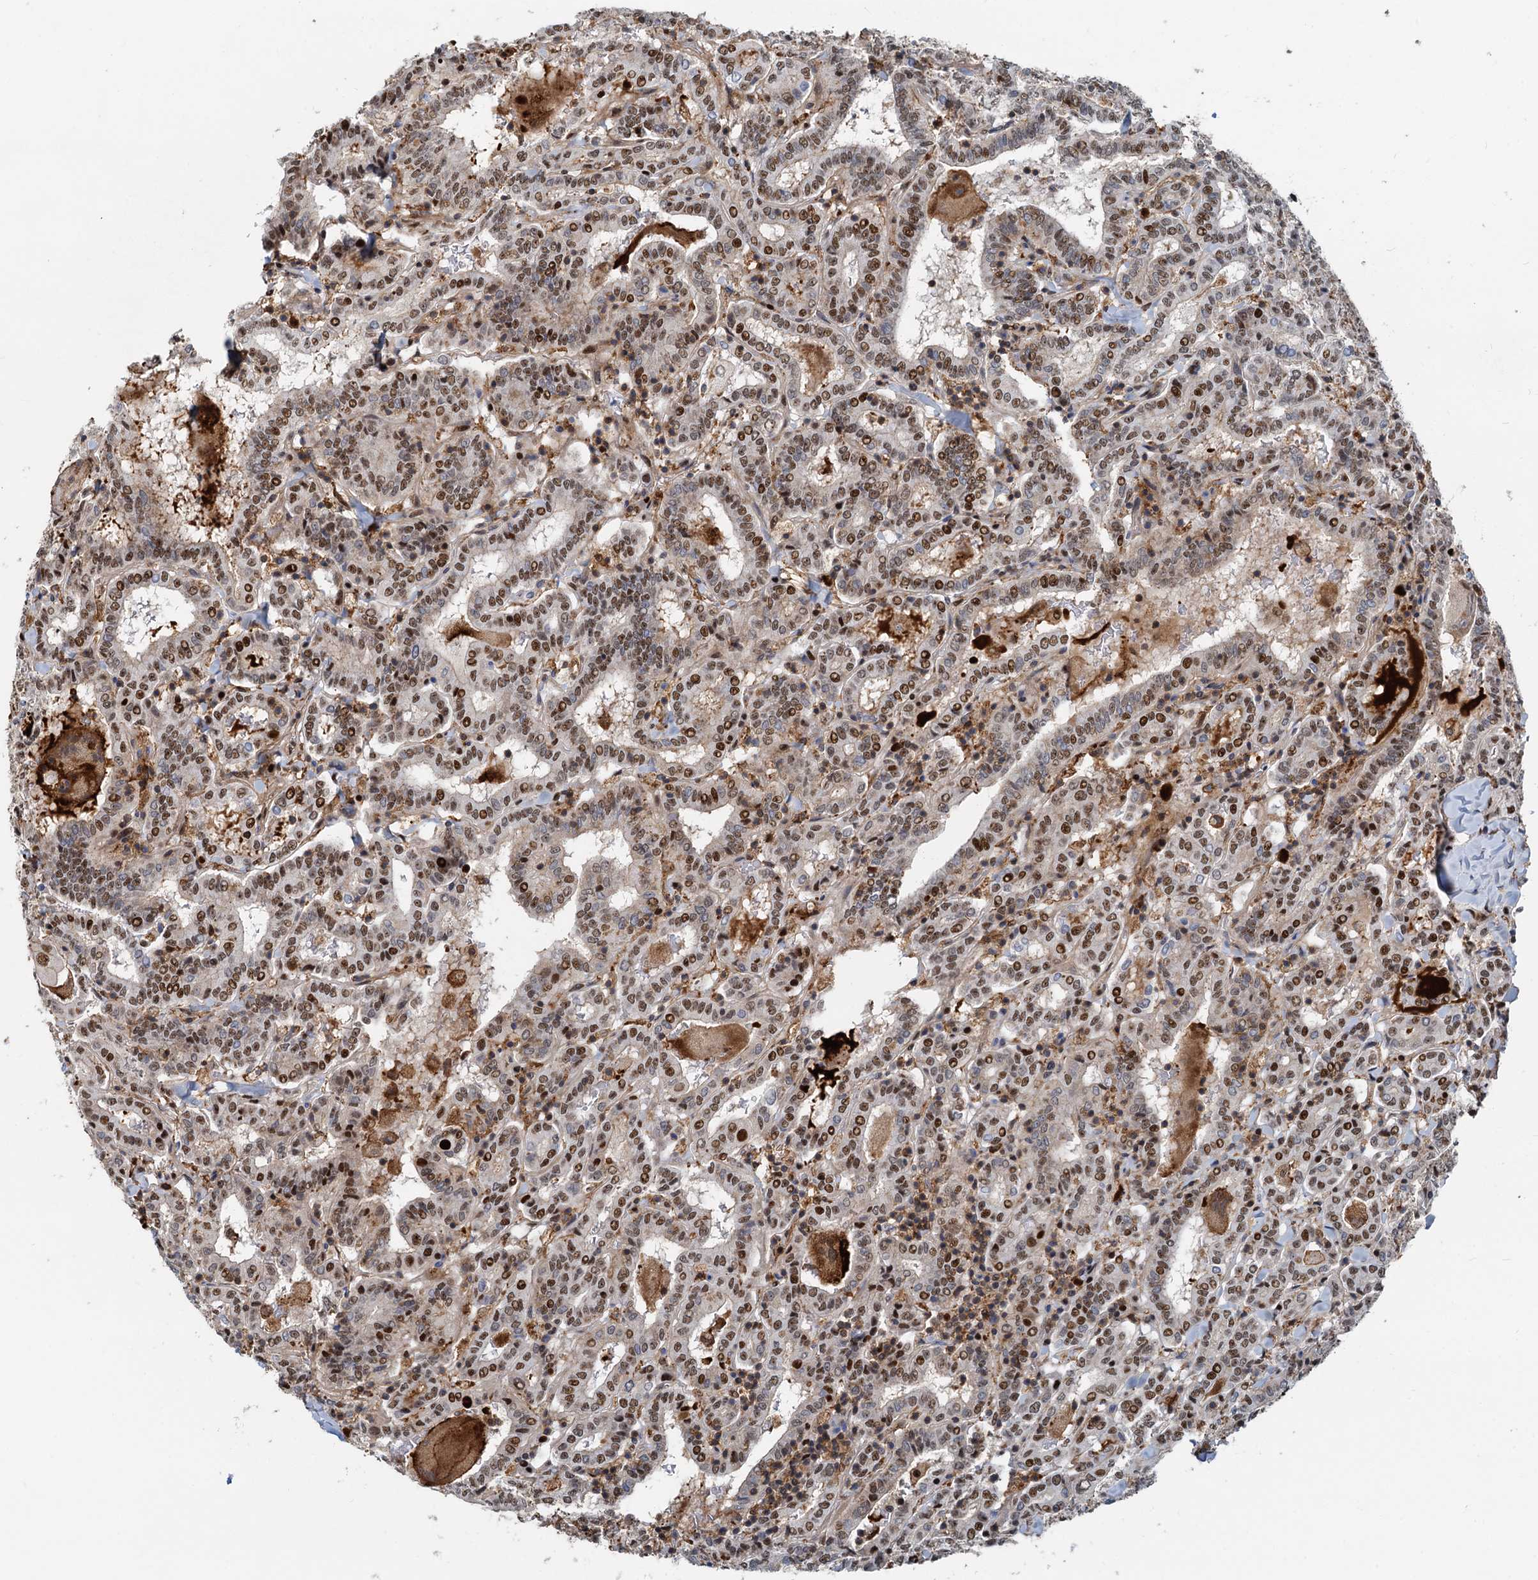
{"staining": {"intensity": "moderate", "quantity": ">75%", "location": "nuclear"}, "tissue": "thyroid cancer", "cell_type": "Tumor cells", "image_type": "cancer", "snomed": [{"axis": "morphology", "description": "Papillary adenocarcinoma, NOS"}, {"axis": "topography", "description": "Thyroid gland"}], "caption": "This is an image of immunohistochemistry staining of thyroid cancer, which shows moderate positivity in the nuclear of tumor cells.", "gene": "RBM26", "patient": {"sex": "female", "age": 72}}